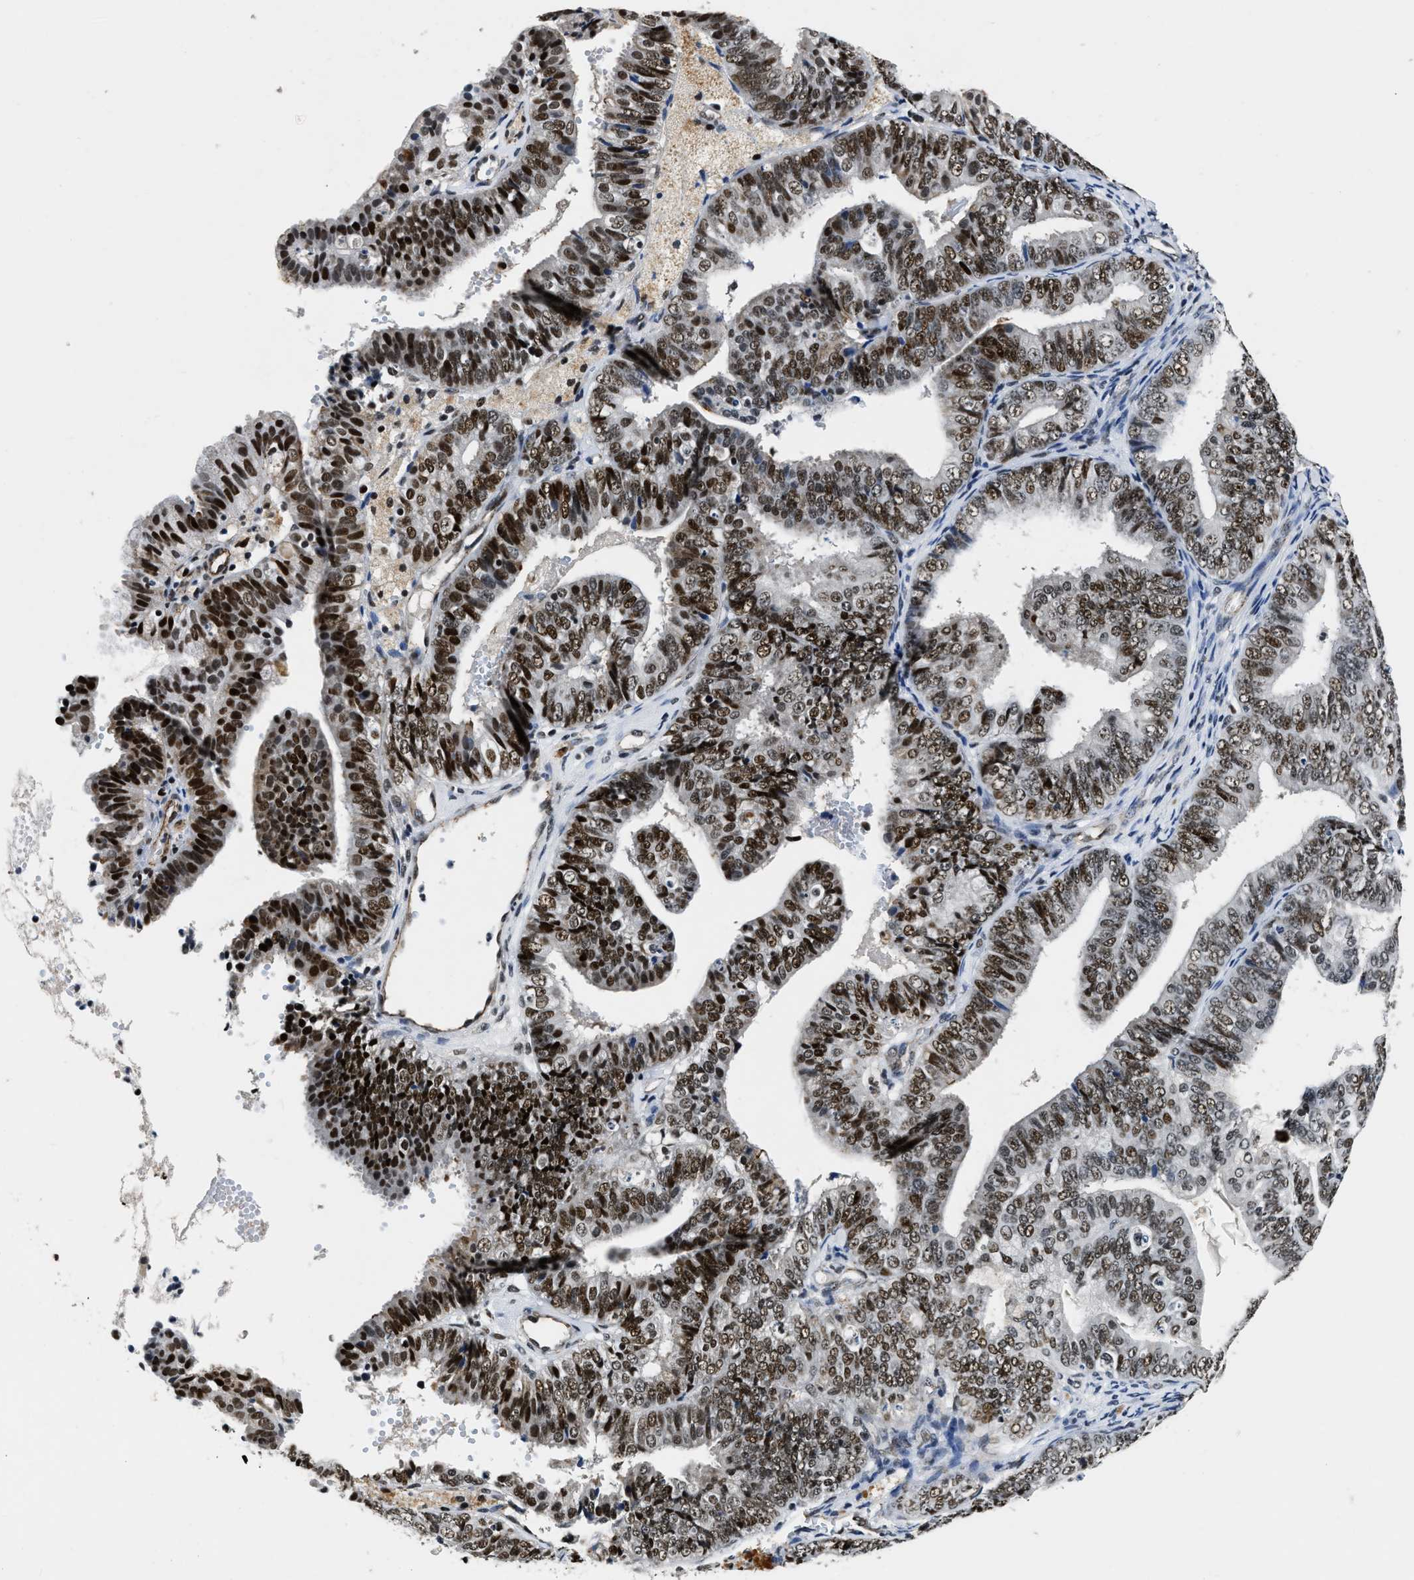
{"staining": {"intensity": "strong", "quantity": ">75%", "location": "nuclear"}, "tissue": "endometrial cancer", "cell_type": "Tumor cells", "image_type": "cancer", "snomed": [{"axis": "morphology", "description": "Adenocarcinoma, NOS"}, {"axis": "topography", "description": "Endometrium"}], "caption": "High-power microscopy captured an IHC histopathology image of endometrial cancer, revealing strong nuclear staining in about >75% of tumor cells.", "gene": "CCNE1", "patient": {"sex": "female", "age": 63}}